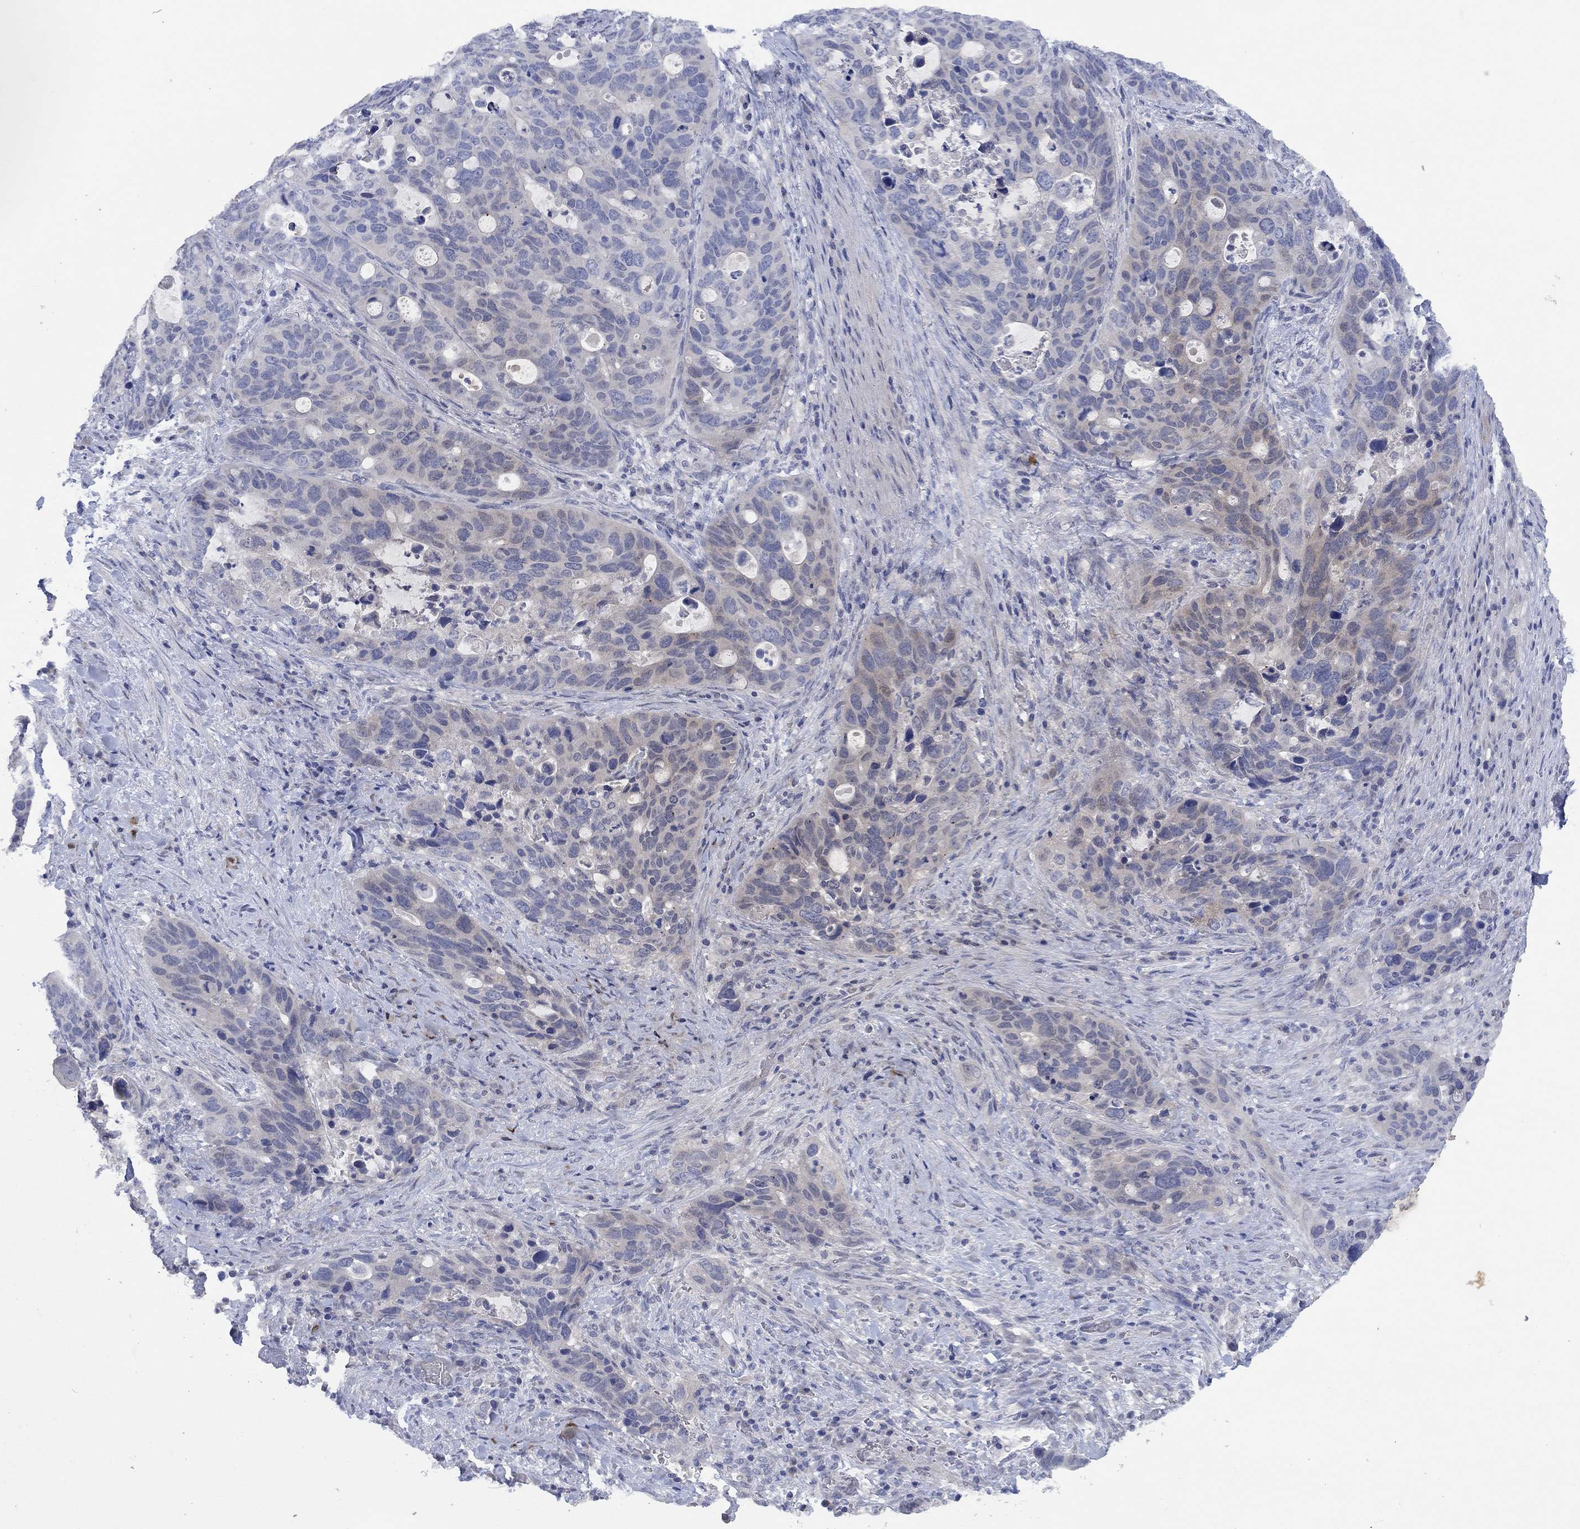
{"staining": {"intensity": "negative", "quantity": "none", "location": "none"}, "tissue": "stomach cancer", "cell_type": "Tumor cells", "image_type": "cancer", "snomed": [{"axis": "morphology", "description": "Adenocarcinoma, NOS"}, {"axis": "topography", "description": "Stomach"}], "caption": "Adenocarcinoma (stomach) was stained to show a protein in brown. There is no significant staining in tumor cells. (Stains: DAB (3,3'-diaminobenzidine) IHC with hematoxylin counter stain, Microscopy: brightfield microscopy at high magnification).", "gene": "DLK1", "patient": {"sex": "male", "age": 54}}